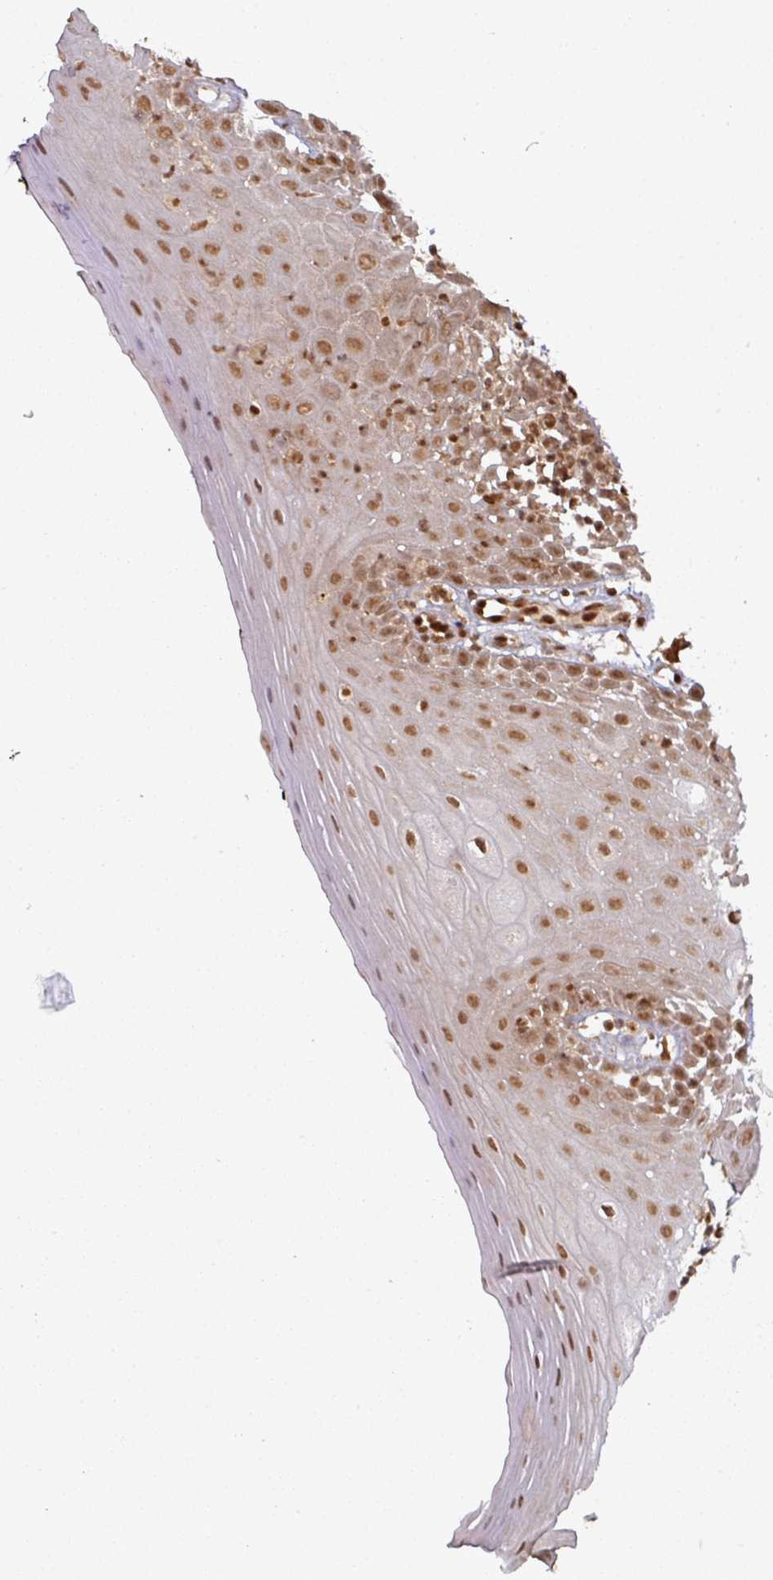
{"staining": {"intensity": "moderate", "quantity": ">75%", "location": "nuclear"}, "tissue": "oral mucosa", "cell_type": "Squamous epithelial cells", "image_type": "normal", "snomed": [{"axis": "morphology", "description": "Normal tissue, NOS"}, {"axis": "morphology", "description": "Squamous cell carcinoma, NOS"}, {"axis": "topography", "description": "Oral tissue"}, {"axis": "topography", "description": "Tounge, NOS"}, {"axis": "topography", "description": "Head-Neck"}], "caption": "A brown stain labels moderate nuclear positivity of a protein in squamous epithelial cells of normal oral mucosa. (DAB (3,3'-diaminobenzidine) IHC with brightfield microscopy, high magnification).", "gene": "SIK3", "patient": {"sex": "male", "age": 76}}